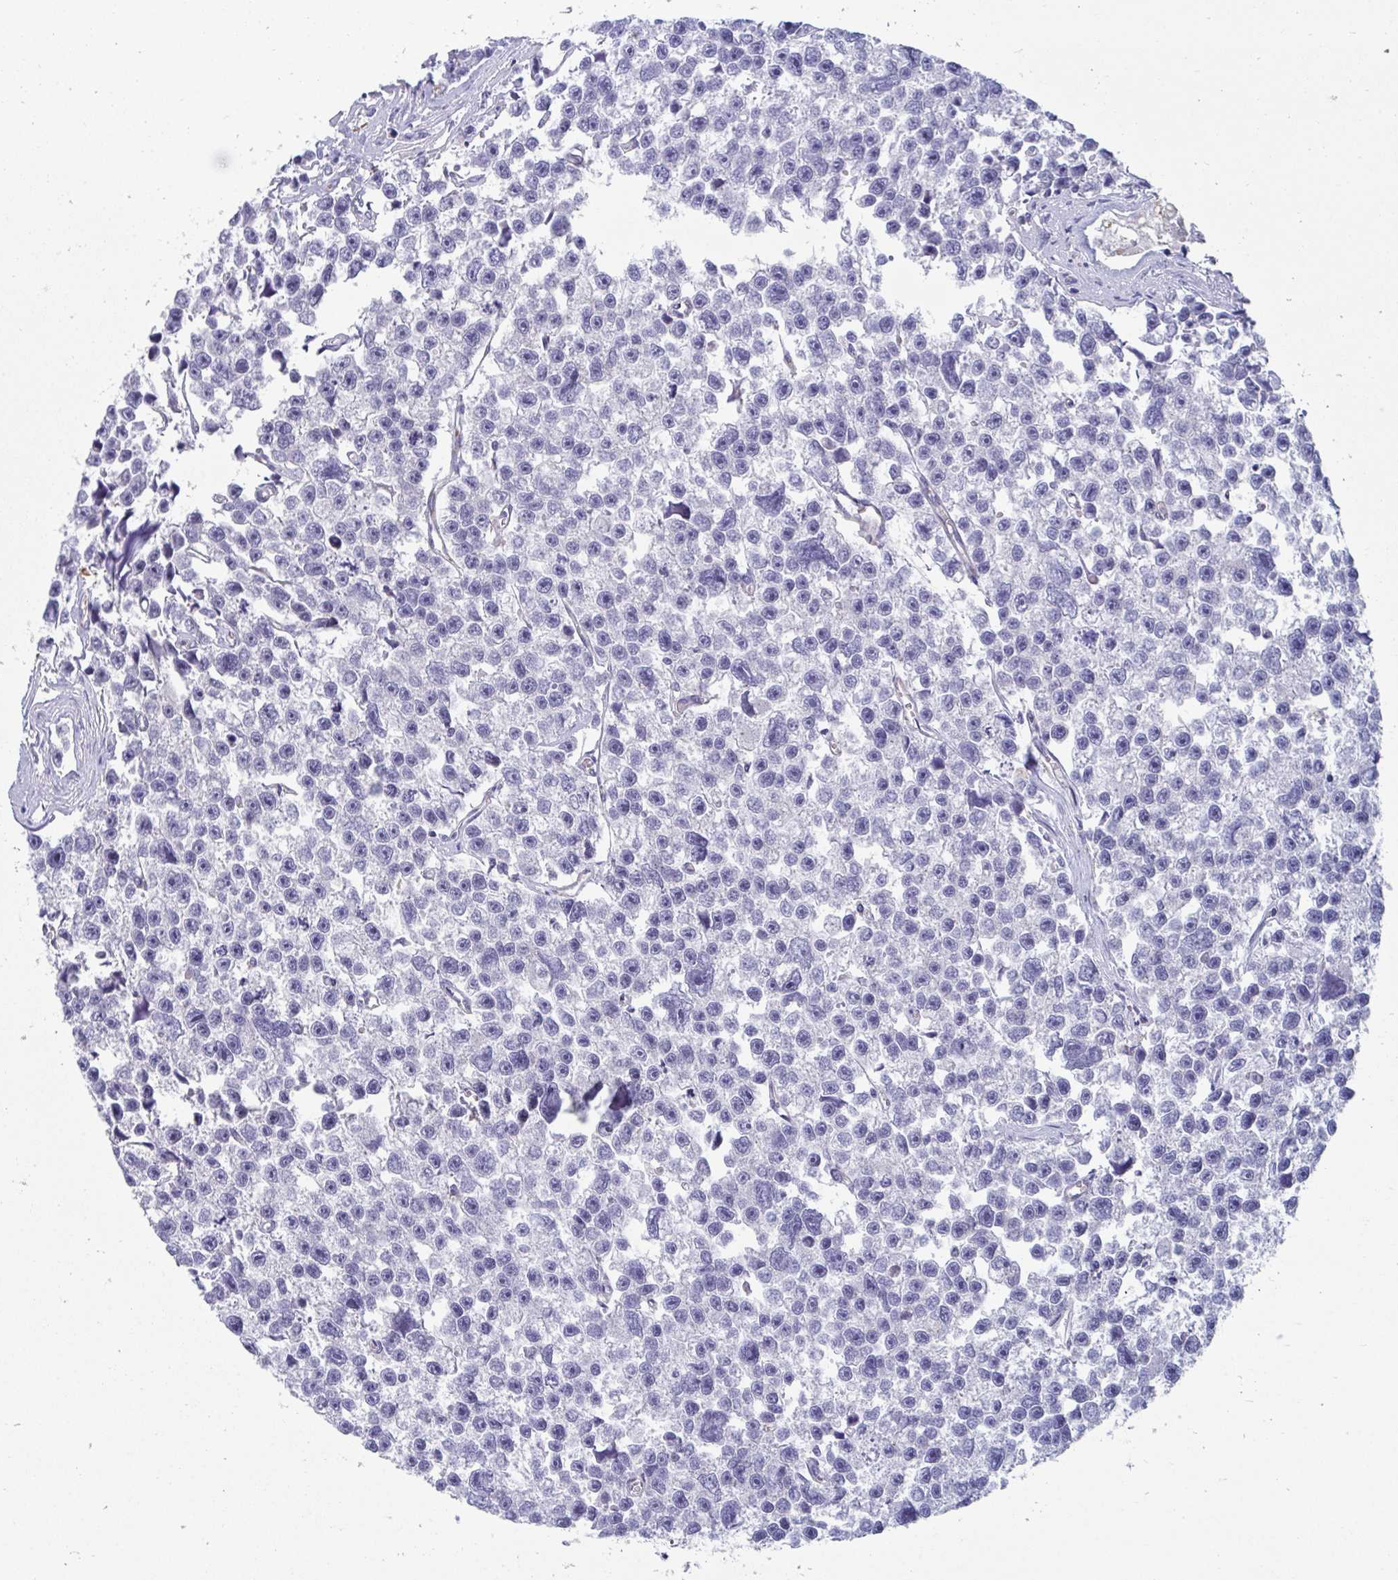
{"staining": {"intensity": "negative", "quantity": "none", "location": "none"}, "tissue": "testis cancer", "cell_type": "Tumor cells", "image_type": "cancer", "snomed": [{"axis": "morphology", "description": "Seminoma, NOS"}, {"axis": "topography", "description": "Testis"}], "caption": "The photomicrograph reveals no significant staining in tumor cells of testis seminoma.", "gene": "BCAT2", "patient": {"sex": "male", "age": 26}}